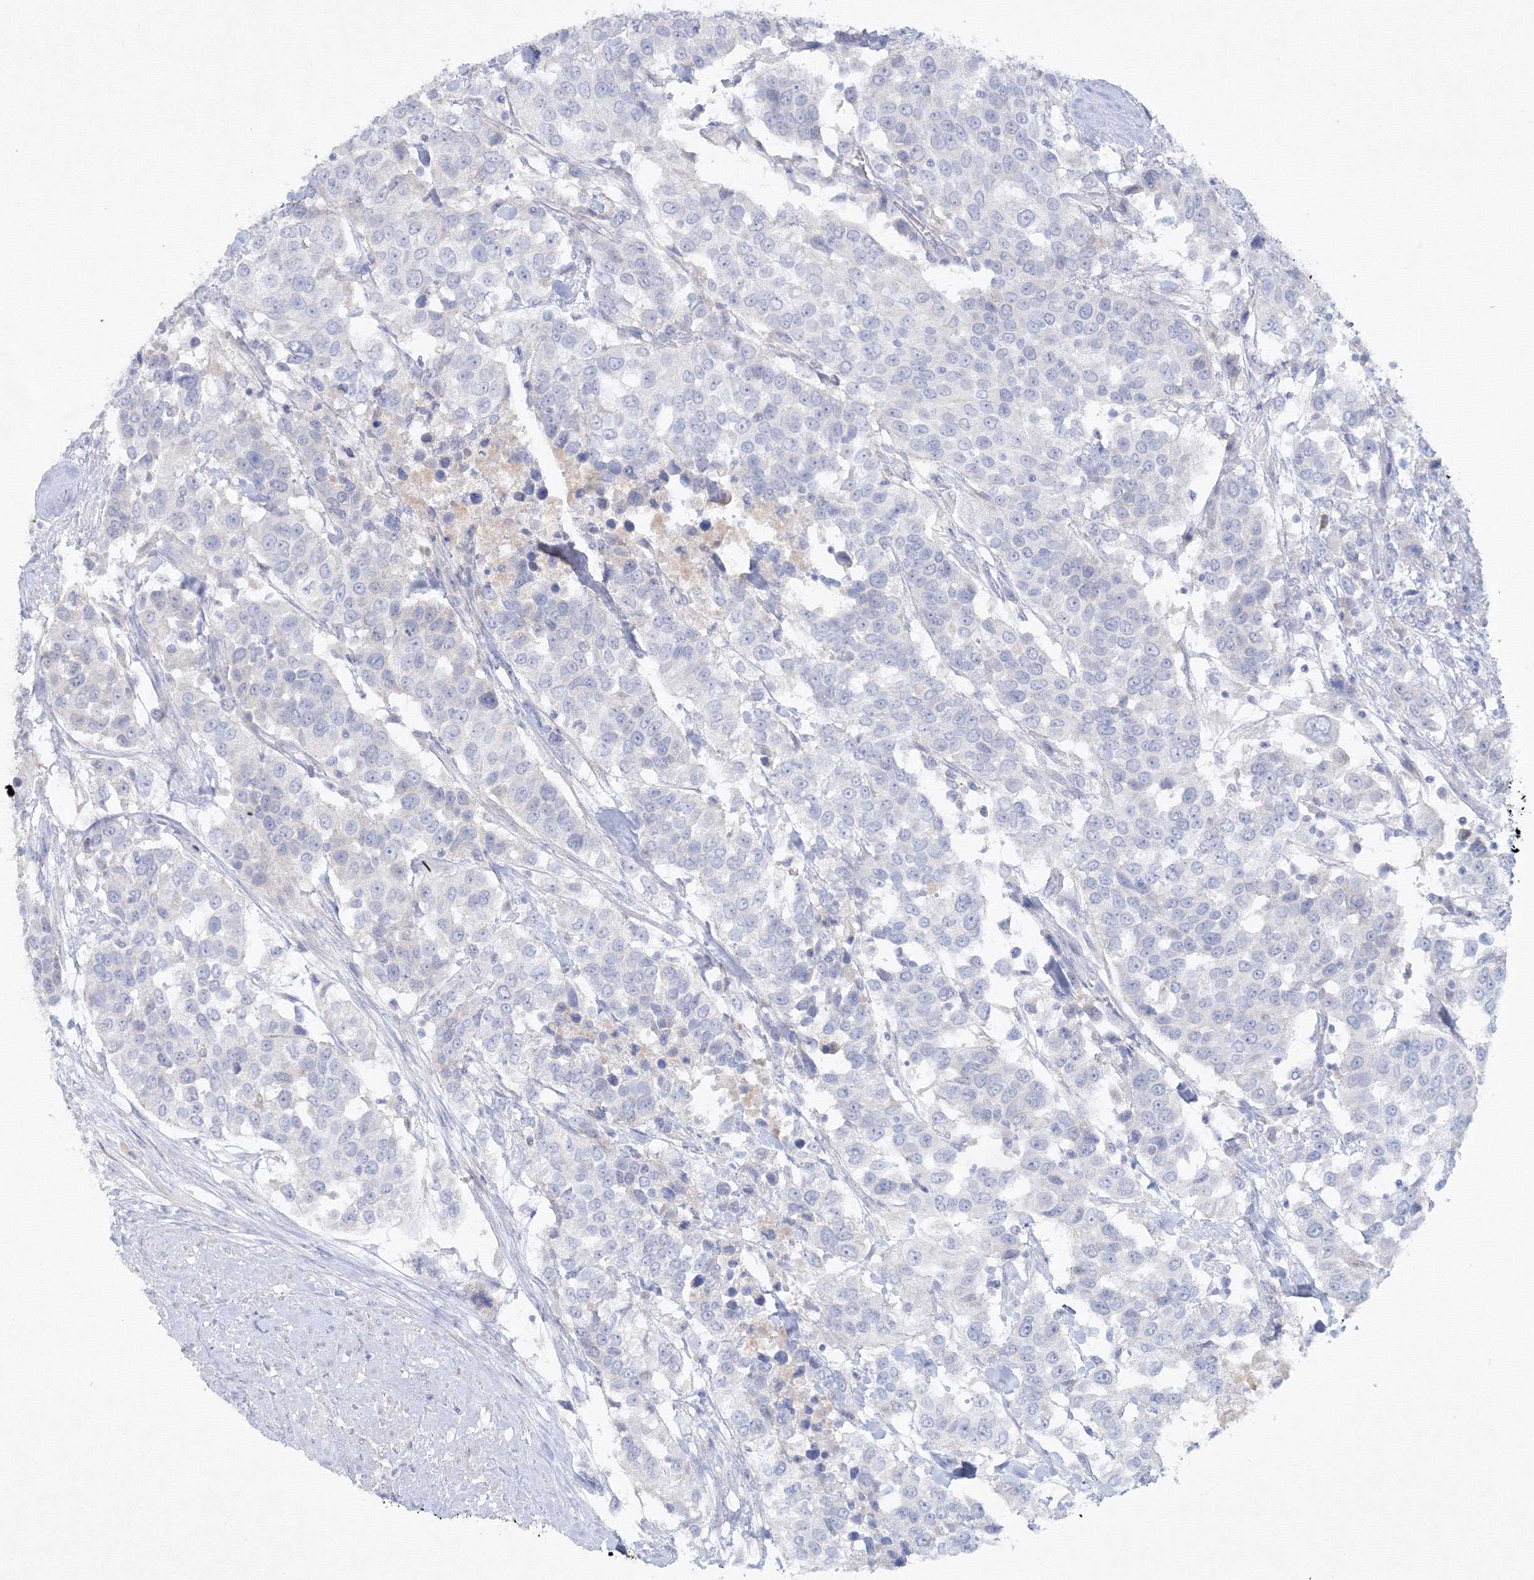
{"staining": {"intensity": "negative", "quantity": "none", "location": "none"}, "tissue": "urothelial cancer", "cell_type": "Tumor cells", "image_type": "cancer", "snomed": [{"axis": "morphology", "description": "Urothelial carcinoma, High grade"}, {"axis": "topography", "description": "Urinary bladder"}], "caption": "Tumor cells show no significant staining in urothelial cancer.", "gene": "GCKR", "patient": {"sex": "female", "age": 80}}